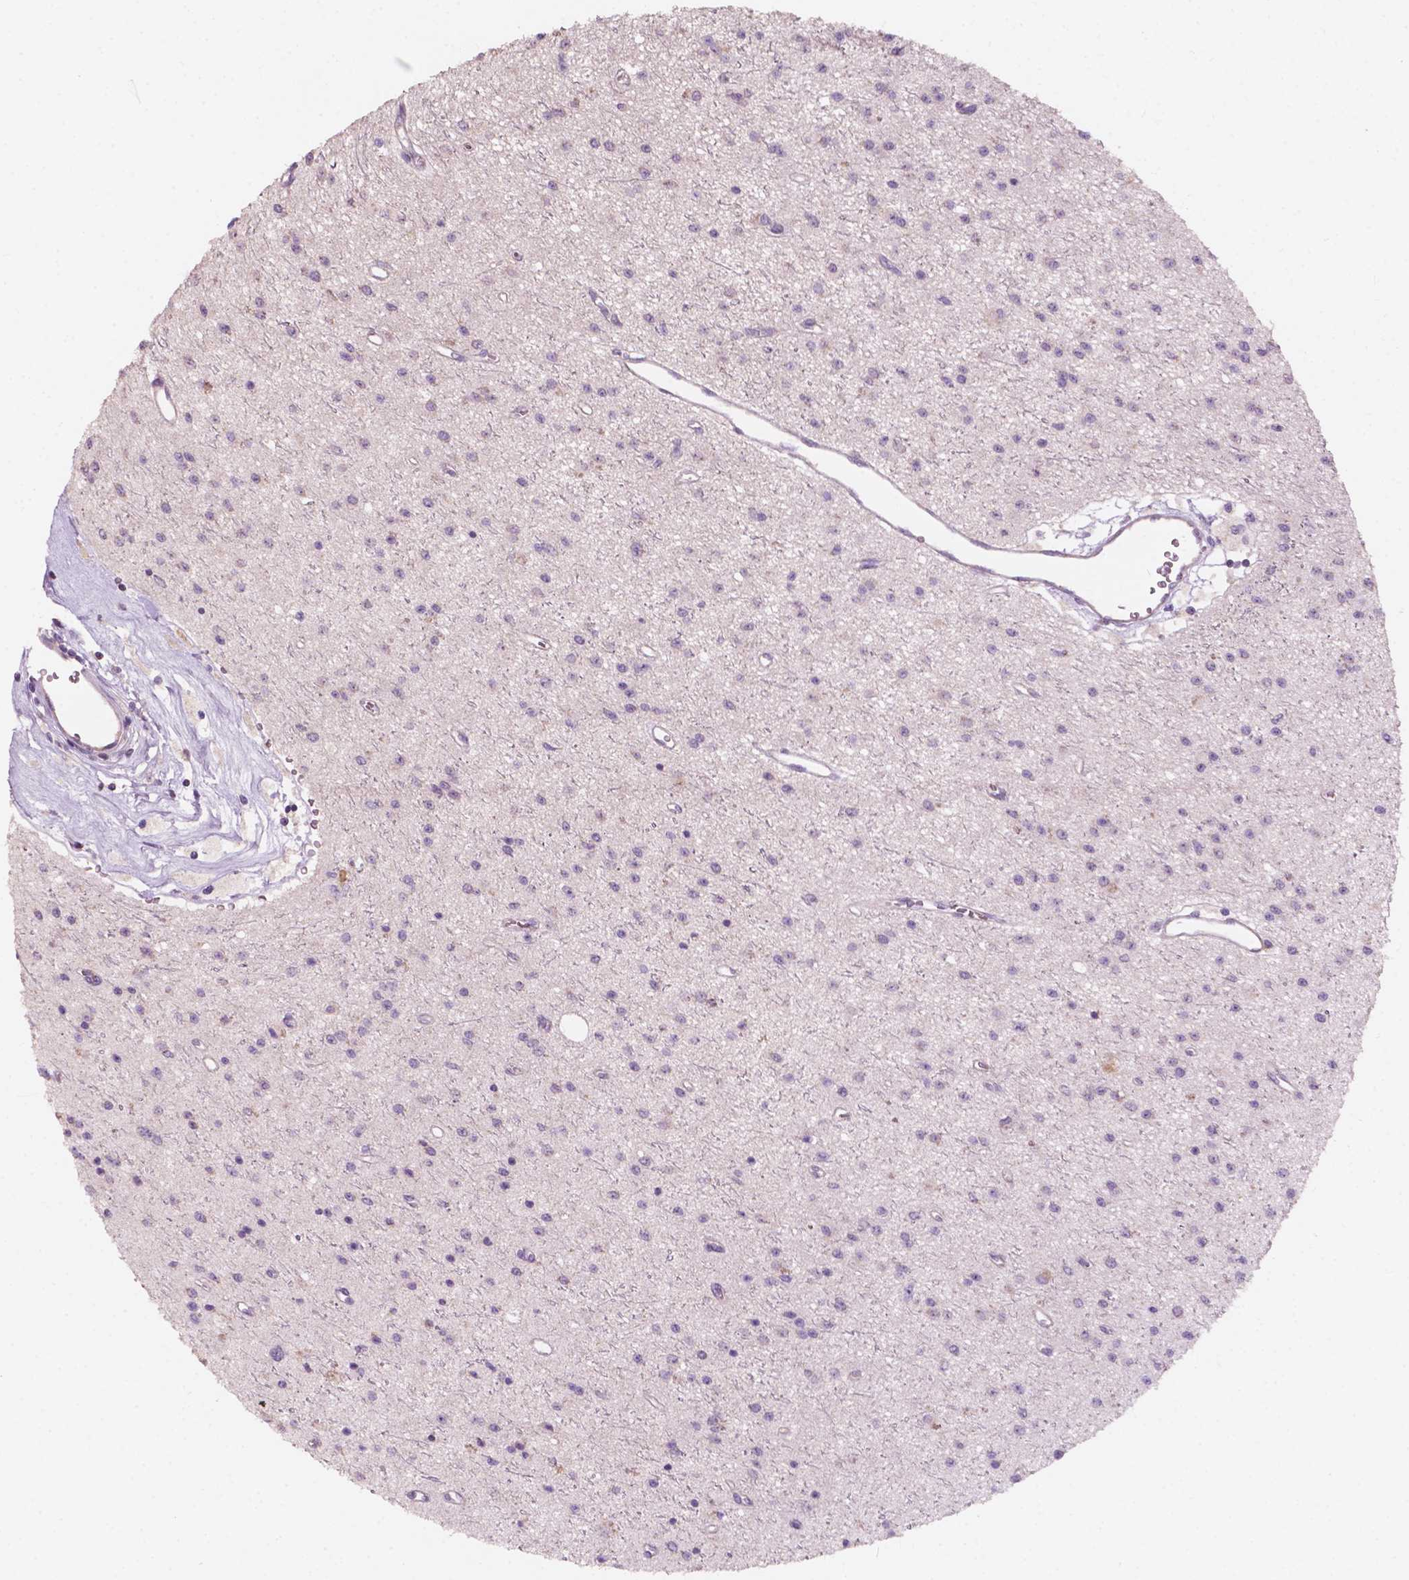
{"staining": {"intensity": "negative", "quantity": "none", "location": "none"}, "tissue": "glioma", "cell_type": "Tumor cells", "image_type": "cancer", "snomed": [{"axis": "morphology", "description": "Glioma, malignant, Low grade"}, {"axis": "topography", "description": "Brain"}], "caption": "Malignant glioma (low-grade) was stained to show a protein in brown. There is no significant expression in tumor cells. (DAB (3,3'-diaminobenzidine) immunohistochemistry (IHC), high magnification).", "gene": "NDUFS1", "patient": {"sex": "female", "age": 45}}